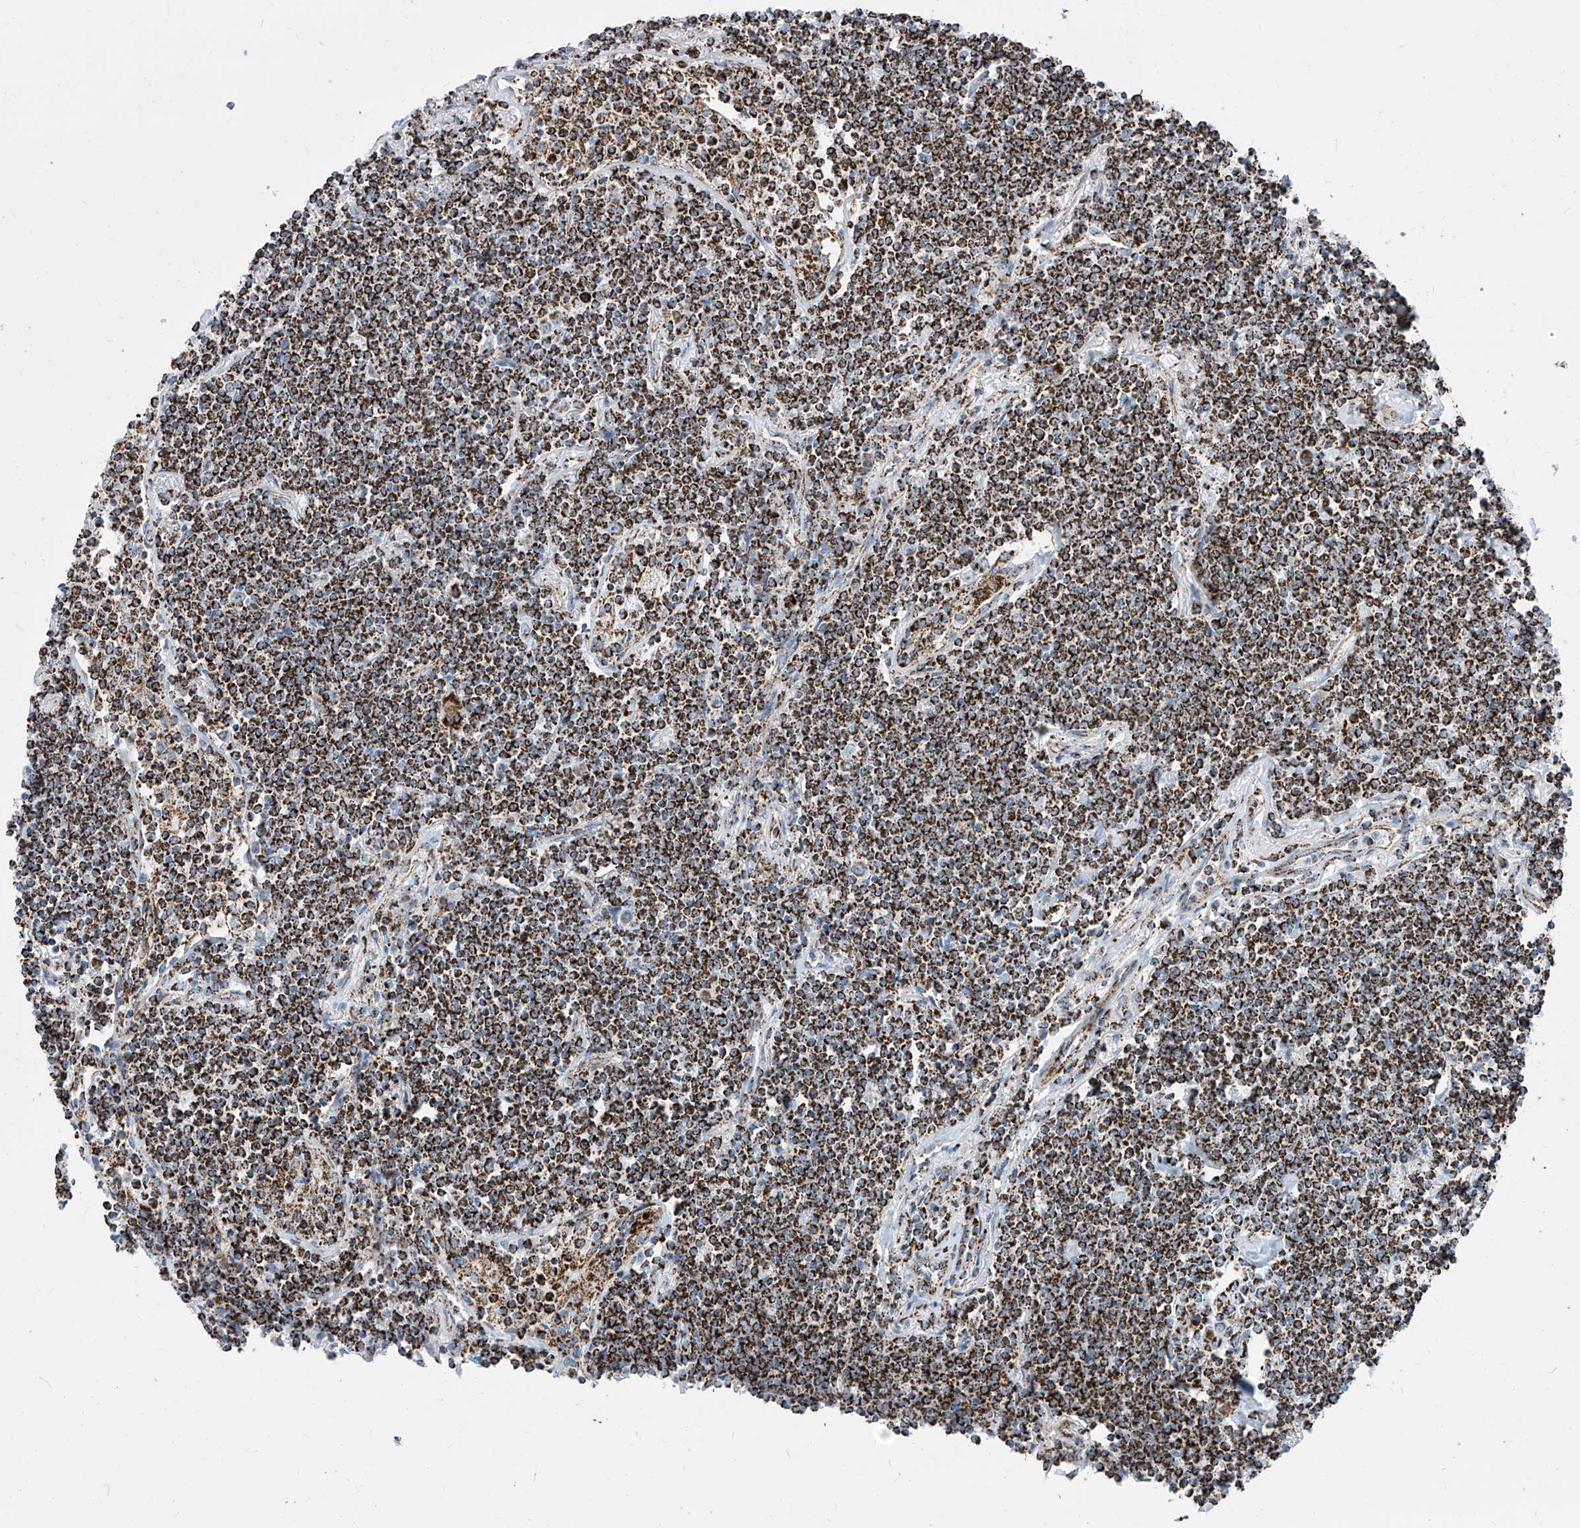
{"staining": {"intensity": "strong", "quantity": ">75%", "location": "cytoplasmic/membranous"}, "tissue": "lymphoma", "cell_type": "Tumor cells", "image_type": "cancer", "snomed": [{"axis": "morphology", "description": "Malignant lymphoma, non-Hodgkin's type, Low grade"}, {"axis": "topography", "description": "Lung"}], "caption": "Lymphoma stained with DAB immunohistochemistry (IHC) displays high levels of strong cytoplasmic/membranous staining in about >75% of tumor cells. Ihc stains the protein in brown and the nuclei are stained blue.", "gene": "COX5B", "patient": {"sex": "female", "age": 71}}